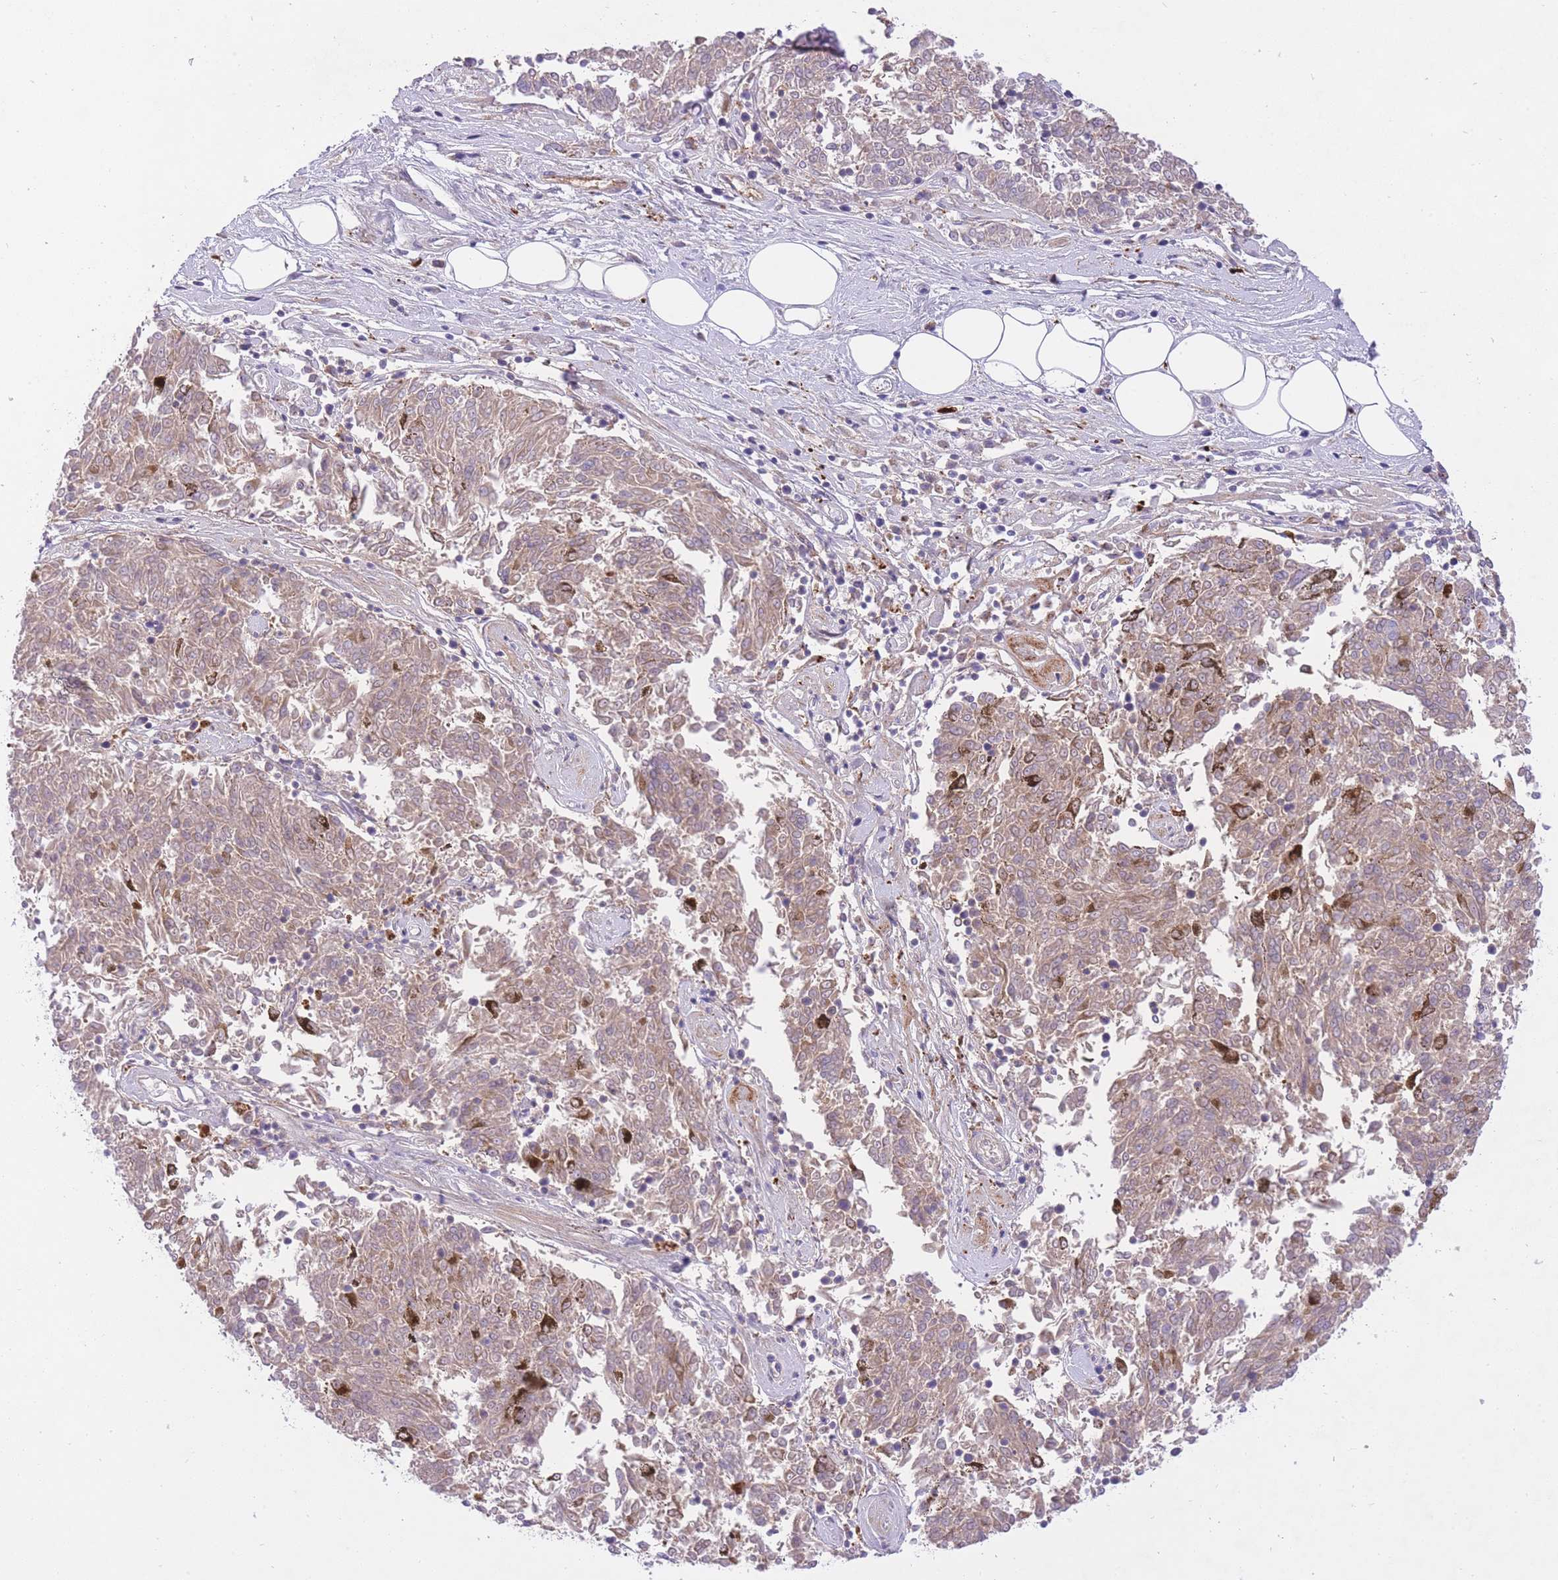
{"staining": {"intensity": "weak", "quantity": ">75%", "location": "cytoplasmic/membranous"}, "tissue": "melanoma", "cell_type": "Tumor cells", "image_type": "cancer", "snomed": [{"axis": "morphology", "description": "Malignant melanoma, NOS"}, {"axis": "topography", "description": "Skin"}], "caption": "The micrograph reveals immunohistochemical staining of melanoma. There is weak cytoplasmic/membranous staining is identified in about >75% of tumor cells.", "gene": "HRG", "patient": {"sex": "female", "age": 72}}